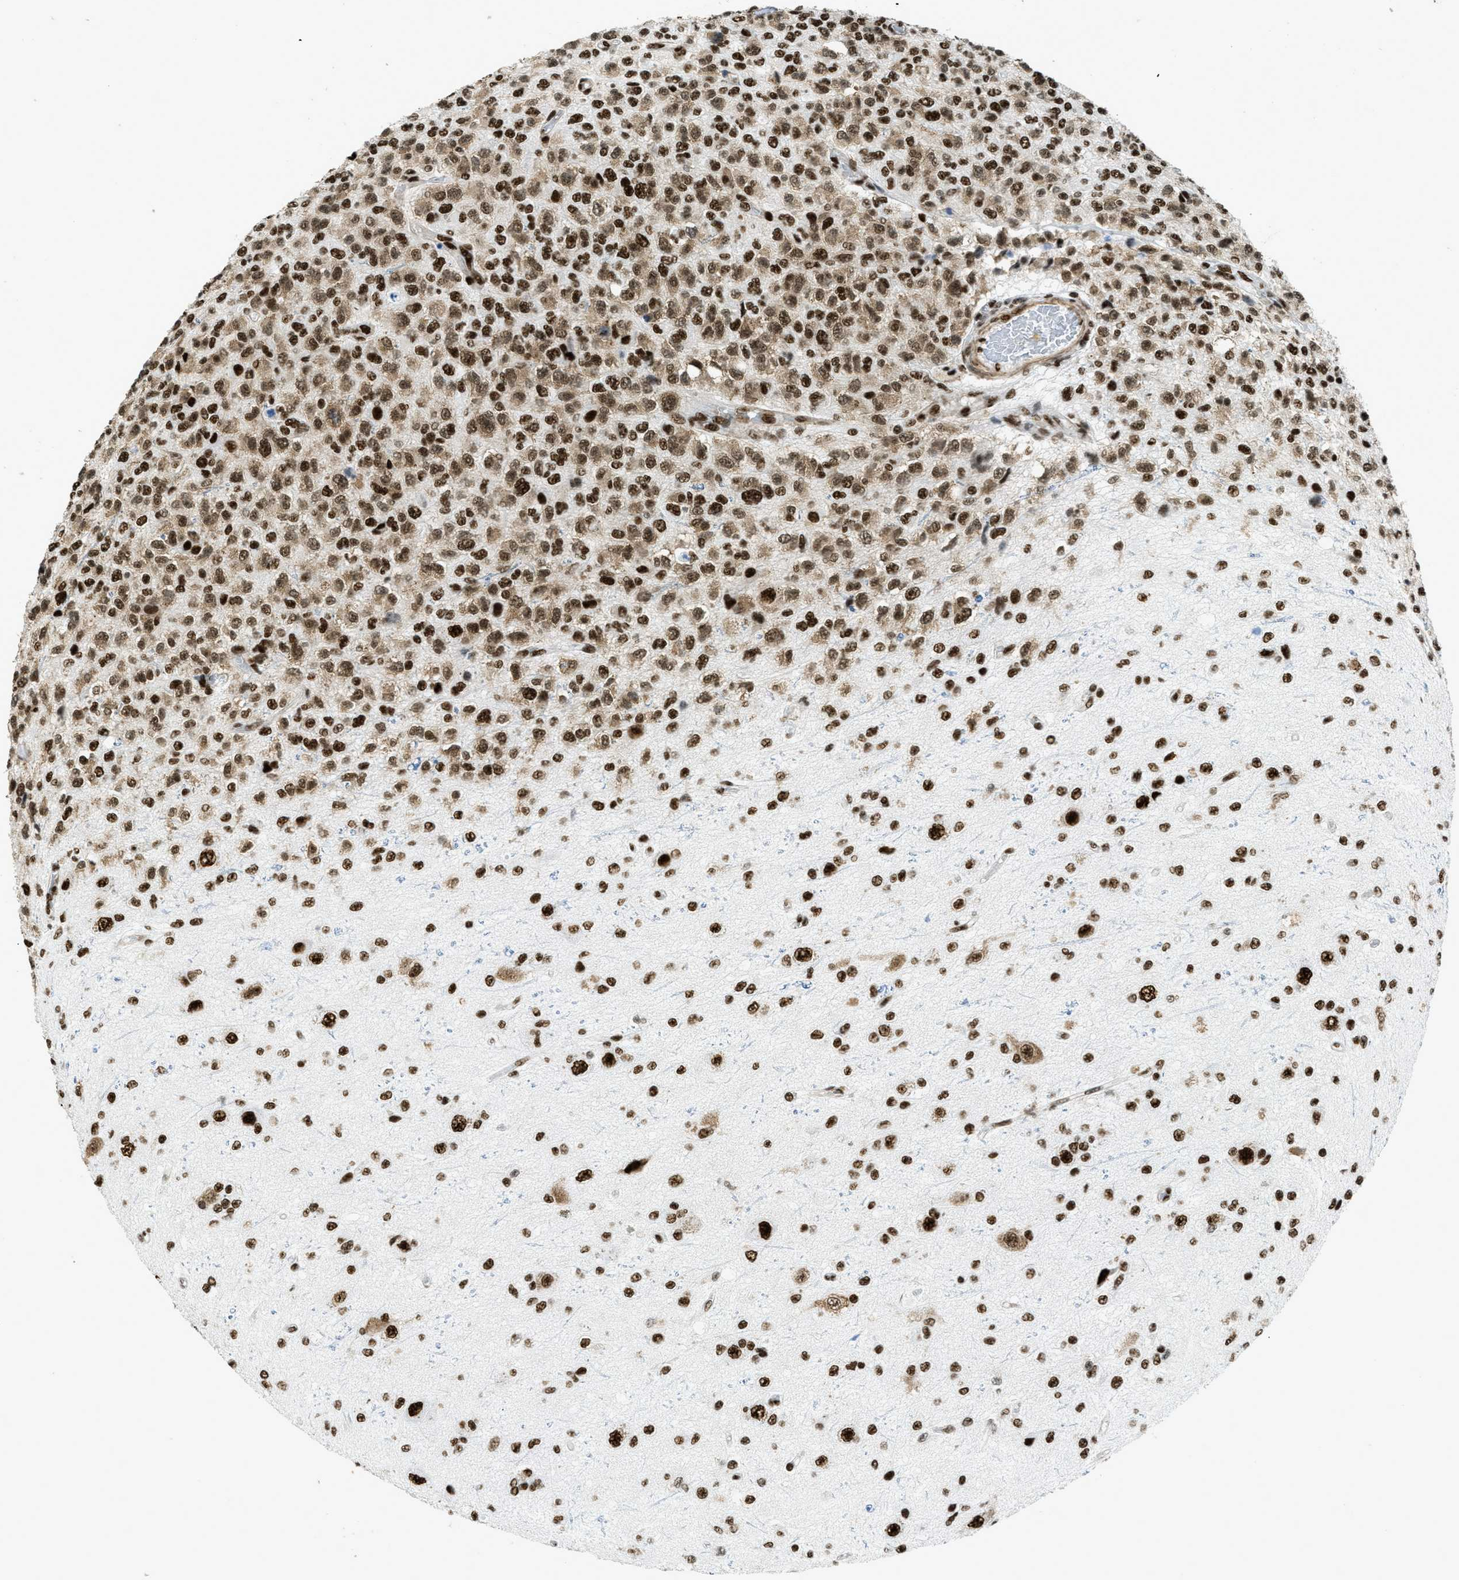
{"staining": {"intensity": "strong", "quantity": ">75%", "location": "nuclear"}, "tissue": "glioma", "cell_type": "Tumor cells", "image_type": "cancer", "snomed": [{"axis": "morphology", "description": "Glioma, malignant, High grade"}, {"axis": "topography", "description": "pancreas cauda"}], "caption": "High-grade glioma (malignant) tissue displays strong nuclear positivity in about >75% of tumor cells", "gene": "ZNF207", "patient": {"sex": "male", "age": 60}}